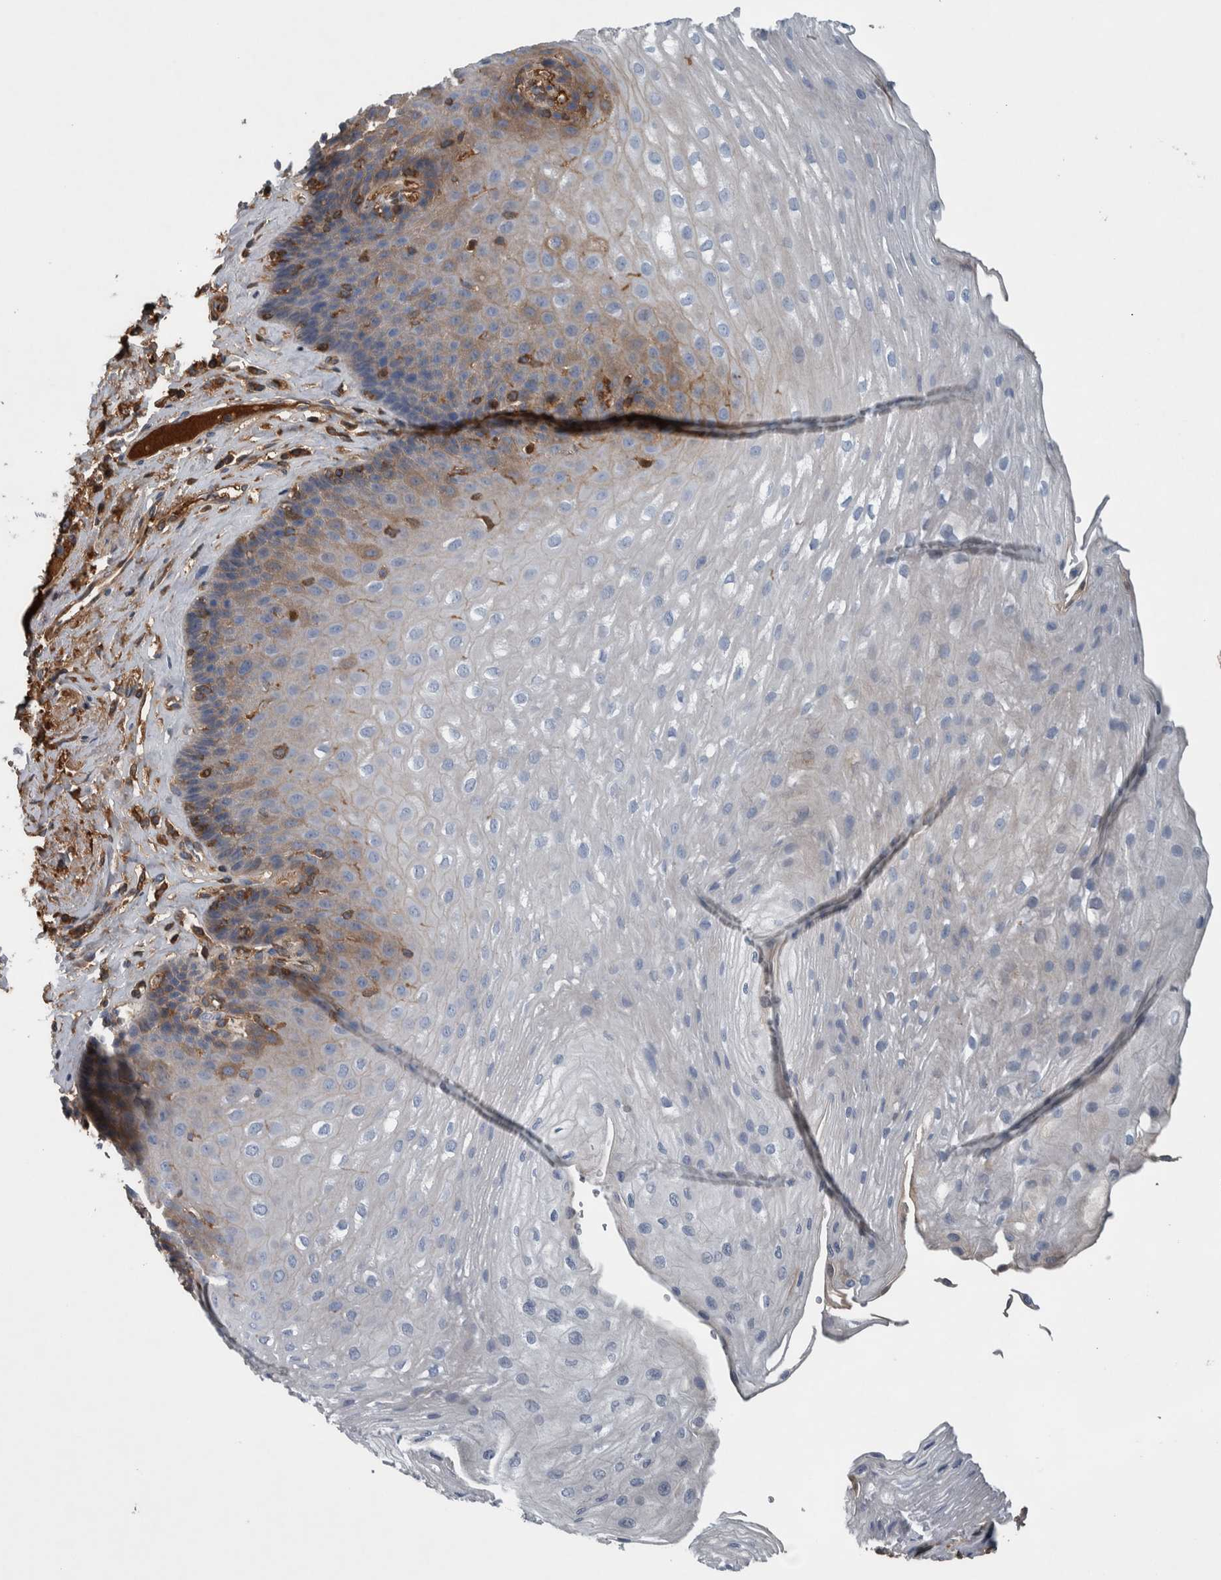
{"staining": {"intensity": "weak", "quantity": "<25%", "location": "cytoplasmic/membranous"}, "tissue": "esophagus", "cell_type": "Squamous epithelial cells", "image_type": "normal", "snomed": [{"axis": "morphology", "description": "Normal tissue, NOS"}, {"axis": "topography", "description": "Esophagus"}], "caption": "DAB immunohistochemical staining of normal human esophagus demonstrates no significant expression in squamous epithelial cells.", "gene": "SERPINC1", "patient": {"sex": "female", "age": 66}}